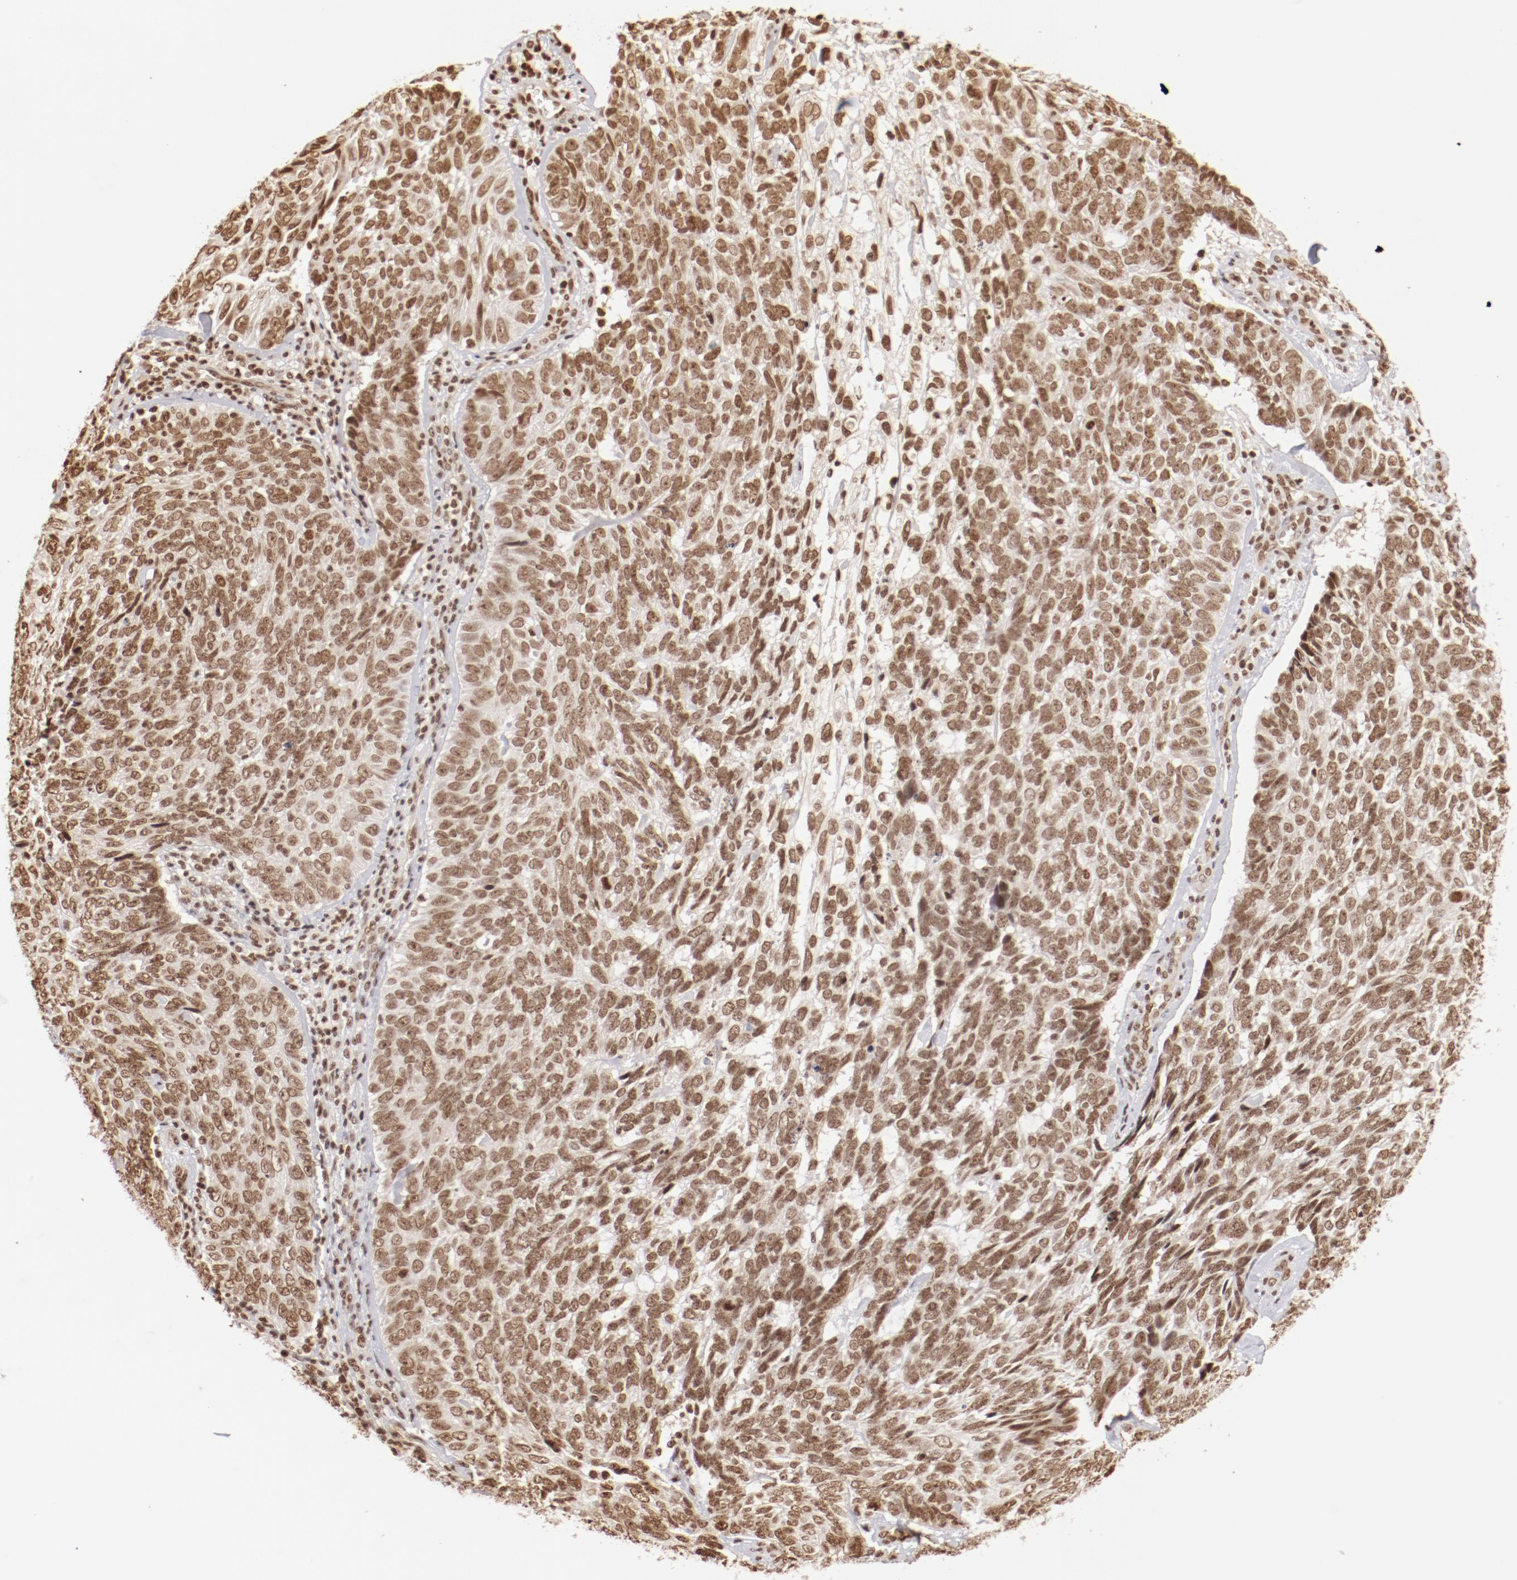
{"staining": {"intensity": "moderate", "quantity": ">75%", "location": "nuclear"}, "tissue": "skin cancer", "cell_type": "Tumor cells", "image_type": "cancer", "snomed": [{"axis": "morphology", "description": "Basal cell carcinoma"}, {"axis": "topography", "description": "Skin"}], "caption": "This image shows IHC staining of human skin cancer (basal cell carcinoma), with medium moderate nuclear staining in about >75% of tumor cells.", "gene": "ABL2", "patient": {"sex": "male", "age": 72}}